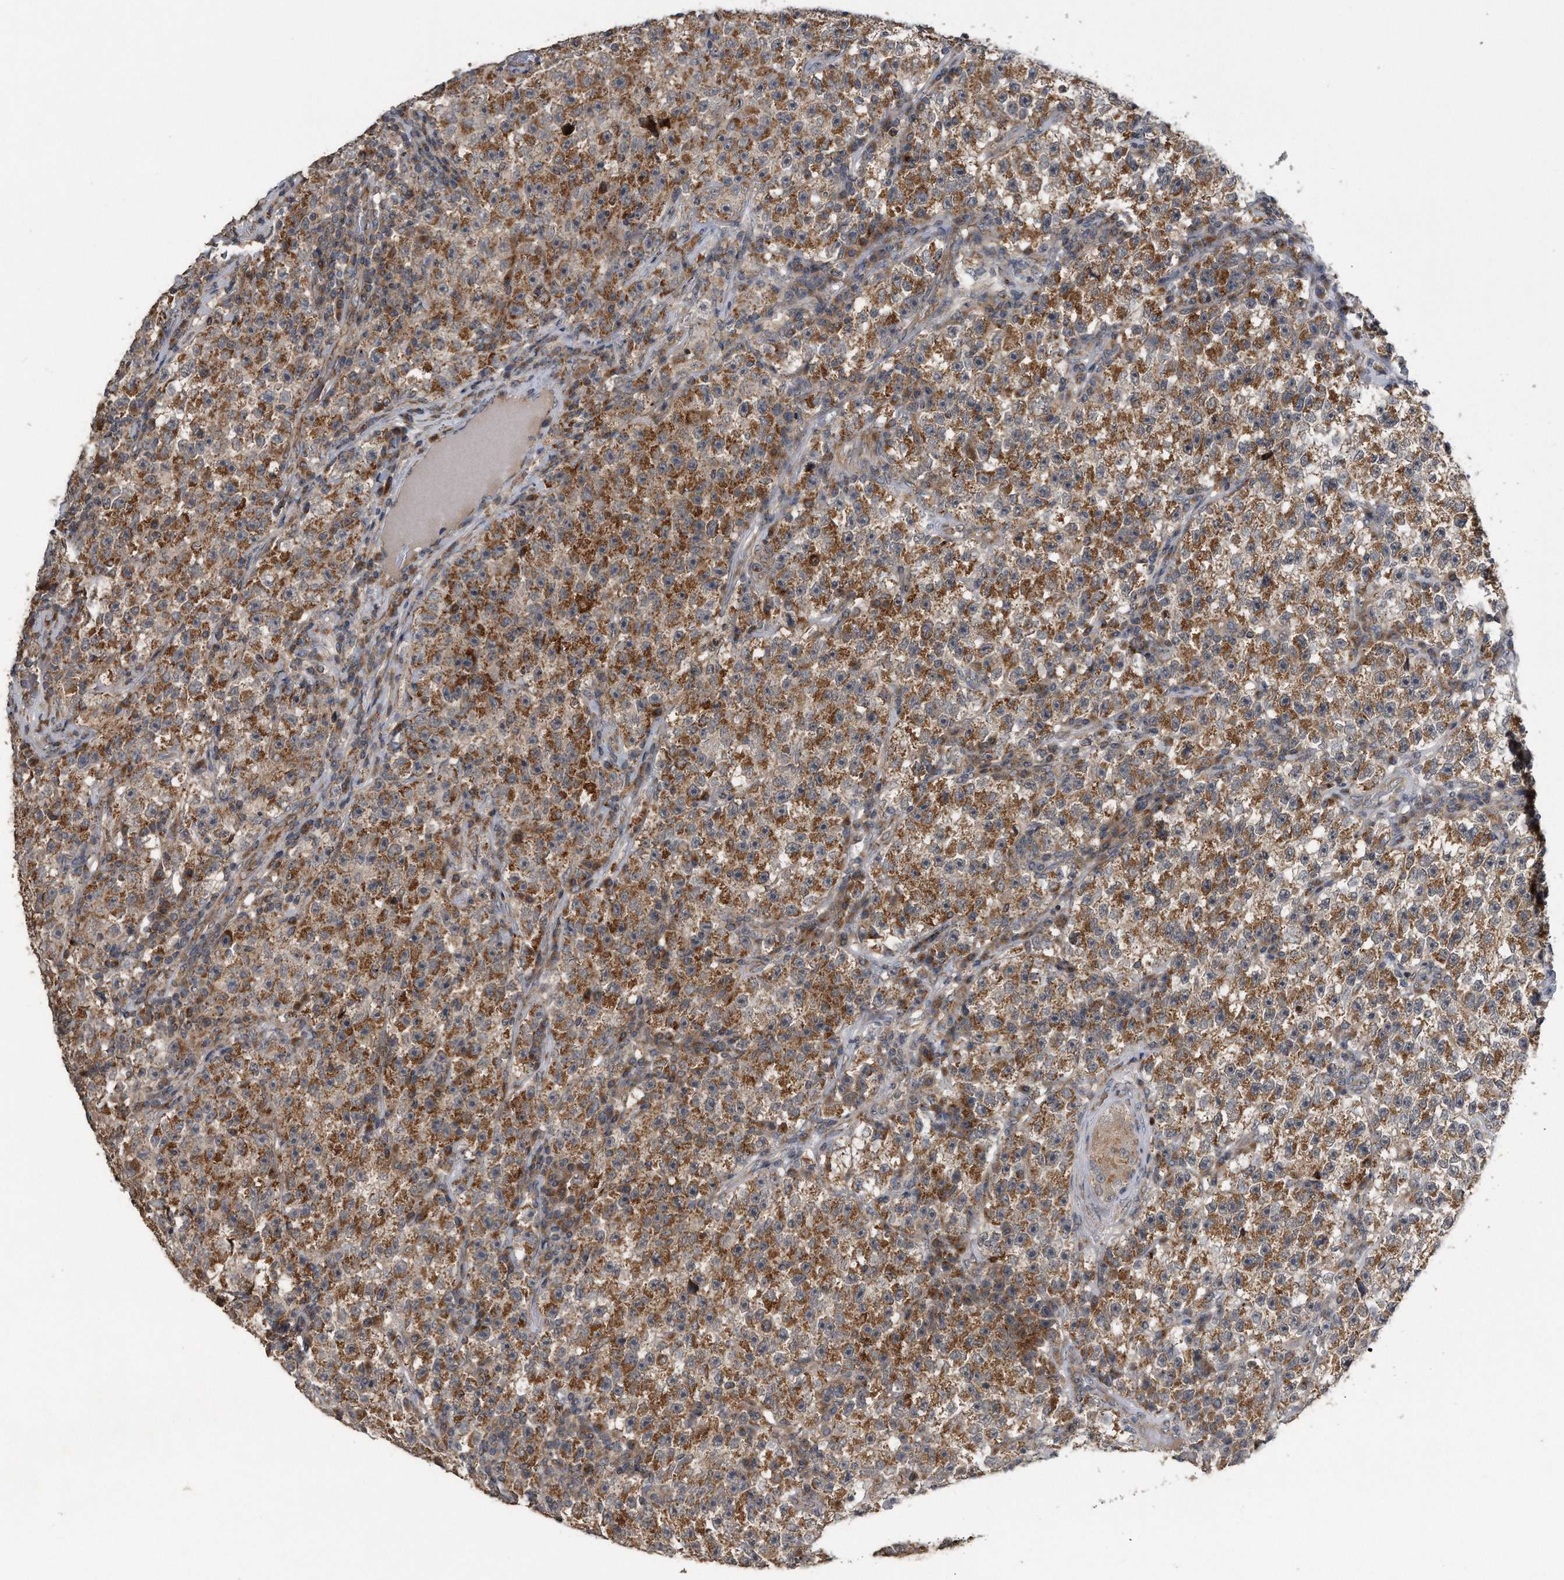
{"staining": {"intensity": "moderate", "quantity": ">75%", "location": "cytoplasmic/membranous"}, "tissue": "testis cancer", "cell_type": "Tumor cells", "image_type": "cancer", "snomed": [{"axis": "morphology", "description": "Seminoma, NOS"}, {"axis": "topography", "description": "Testis"}], "caption": "This micrograph displays seminoma (testis) stained with IHC to label a protein in brown. The cytoplasmic/membranous of tumor cells show moderate positivity for the protein. Nuclei are counter-stained blue.", "gene": "LYRM4", "patient": {"sex": "male", "age": 22}}